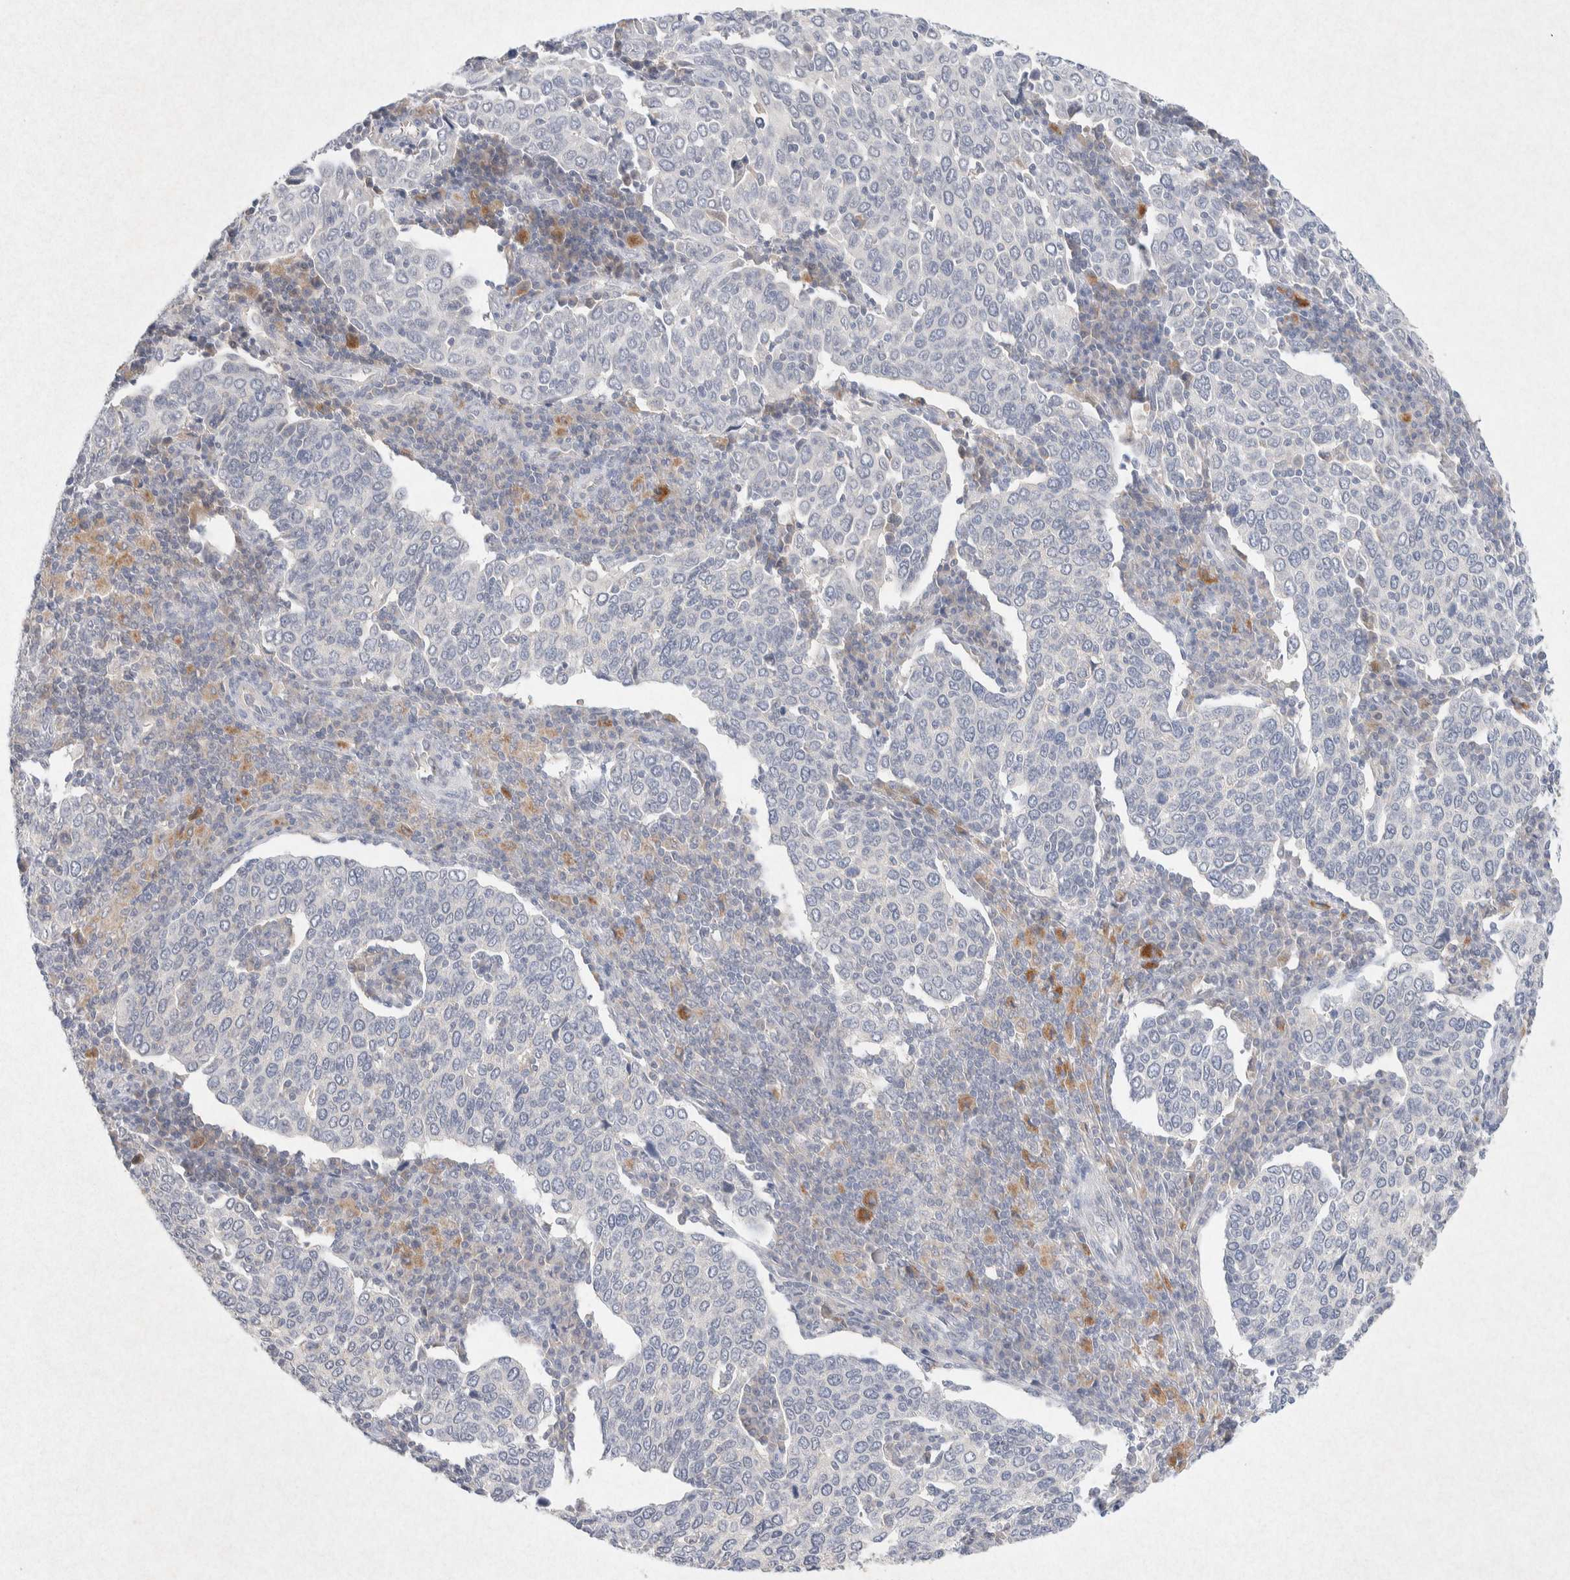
{"staining": {"intensity": "negative", "quantity": "none", "location": "none"}, "tissue": "cervical cancer", "cell_type": "Tumor cells", "image_type": "cancer", "snomed": [{"axis": "morphology", "description": "Squamous cell carcinoma, NOS"}, {"axis": "topography", "description": "Cervix"}], "caption": "Human squamous cell carcinoma (cervical) stained for a protein using IHC demonstrates no staining in tumor cells.", "gene": "GNAI1", "patient": {"sex": "female", "age": 40}}